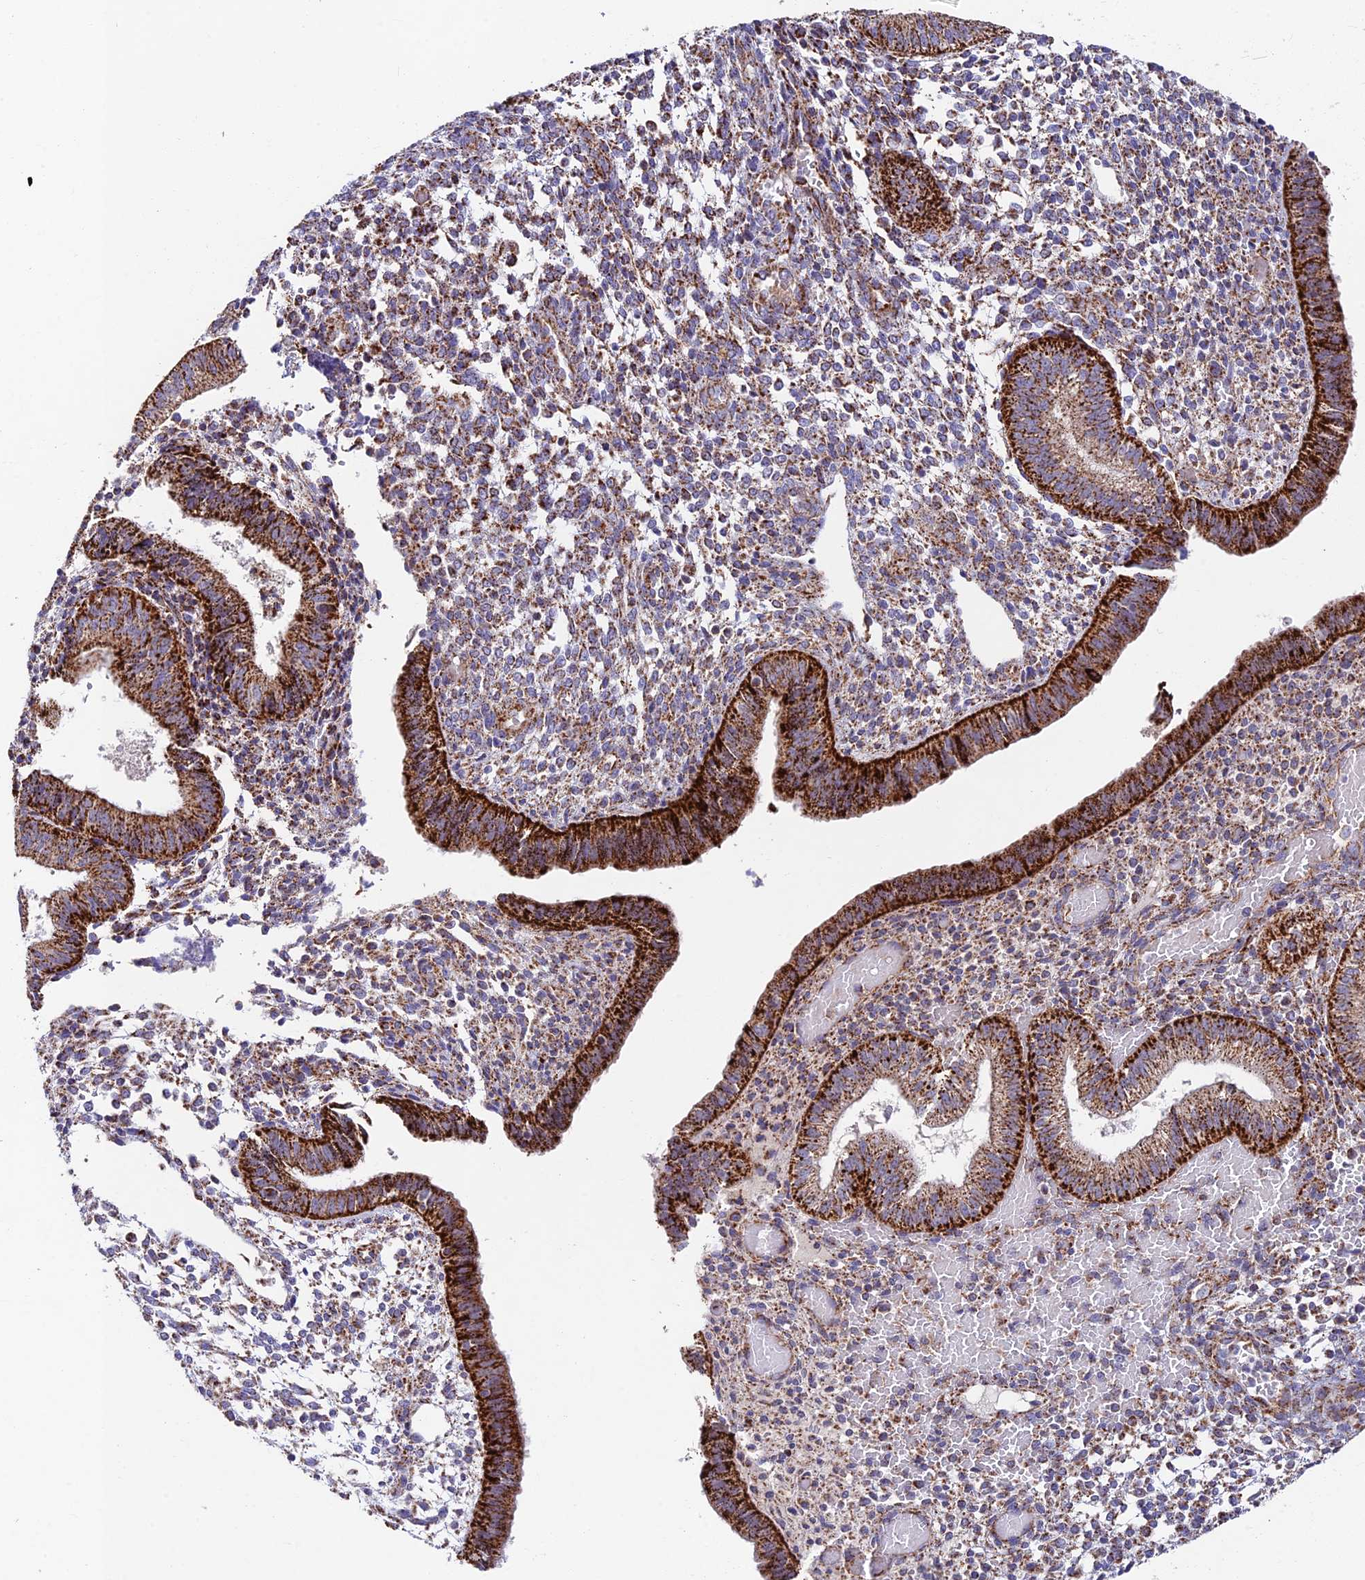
{"staining": {"intensity": "strong", "quantity": "25%-75%", "location": "cytoplasmic/membranous"}, "tissue": "endometrium", "cell_type": "Cells in endometrial stroma", "image_type": "normal", "snomed": [{"axis": "morphology", "description": "Normal tissue, NOS"}, {"axis": "topography", "description": "Endometrium"}], "caption": "IHC image of benign endometrium: human endometrium stained using immunohistochemistry shows high levels of strong protein expression localized specifically in the cytoplasmic/membranous of cells in endometrial stroma, appearing as a cytoplasmic/membranous brown color.", "gene": "KHDC3L", "patient": {"sex": "female", "age": 34}}